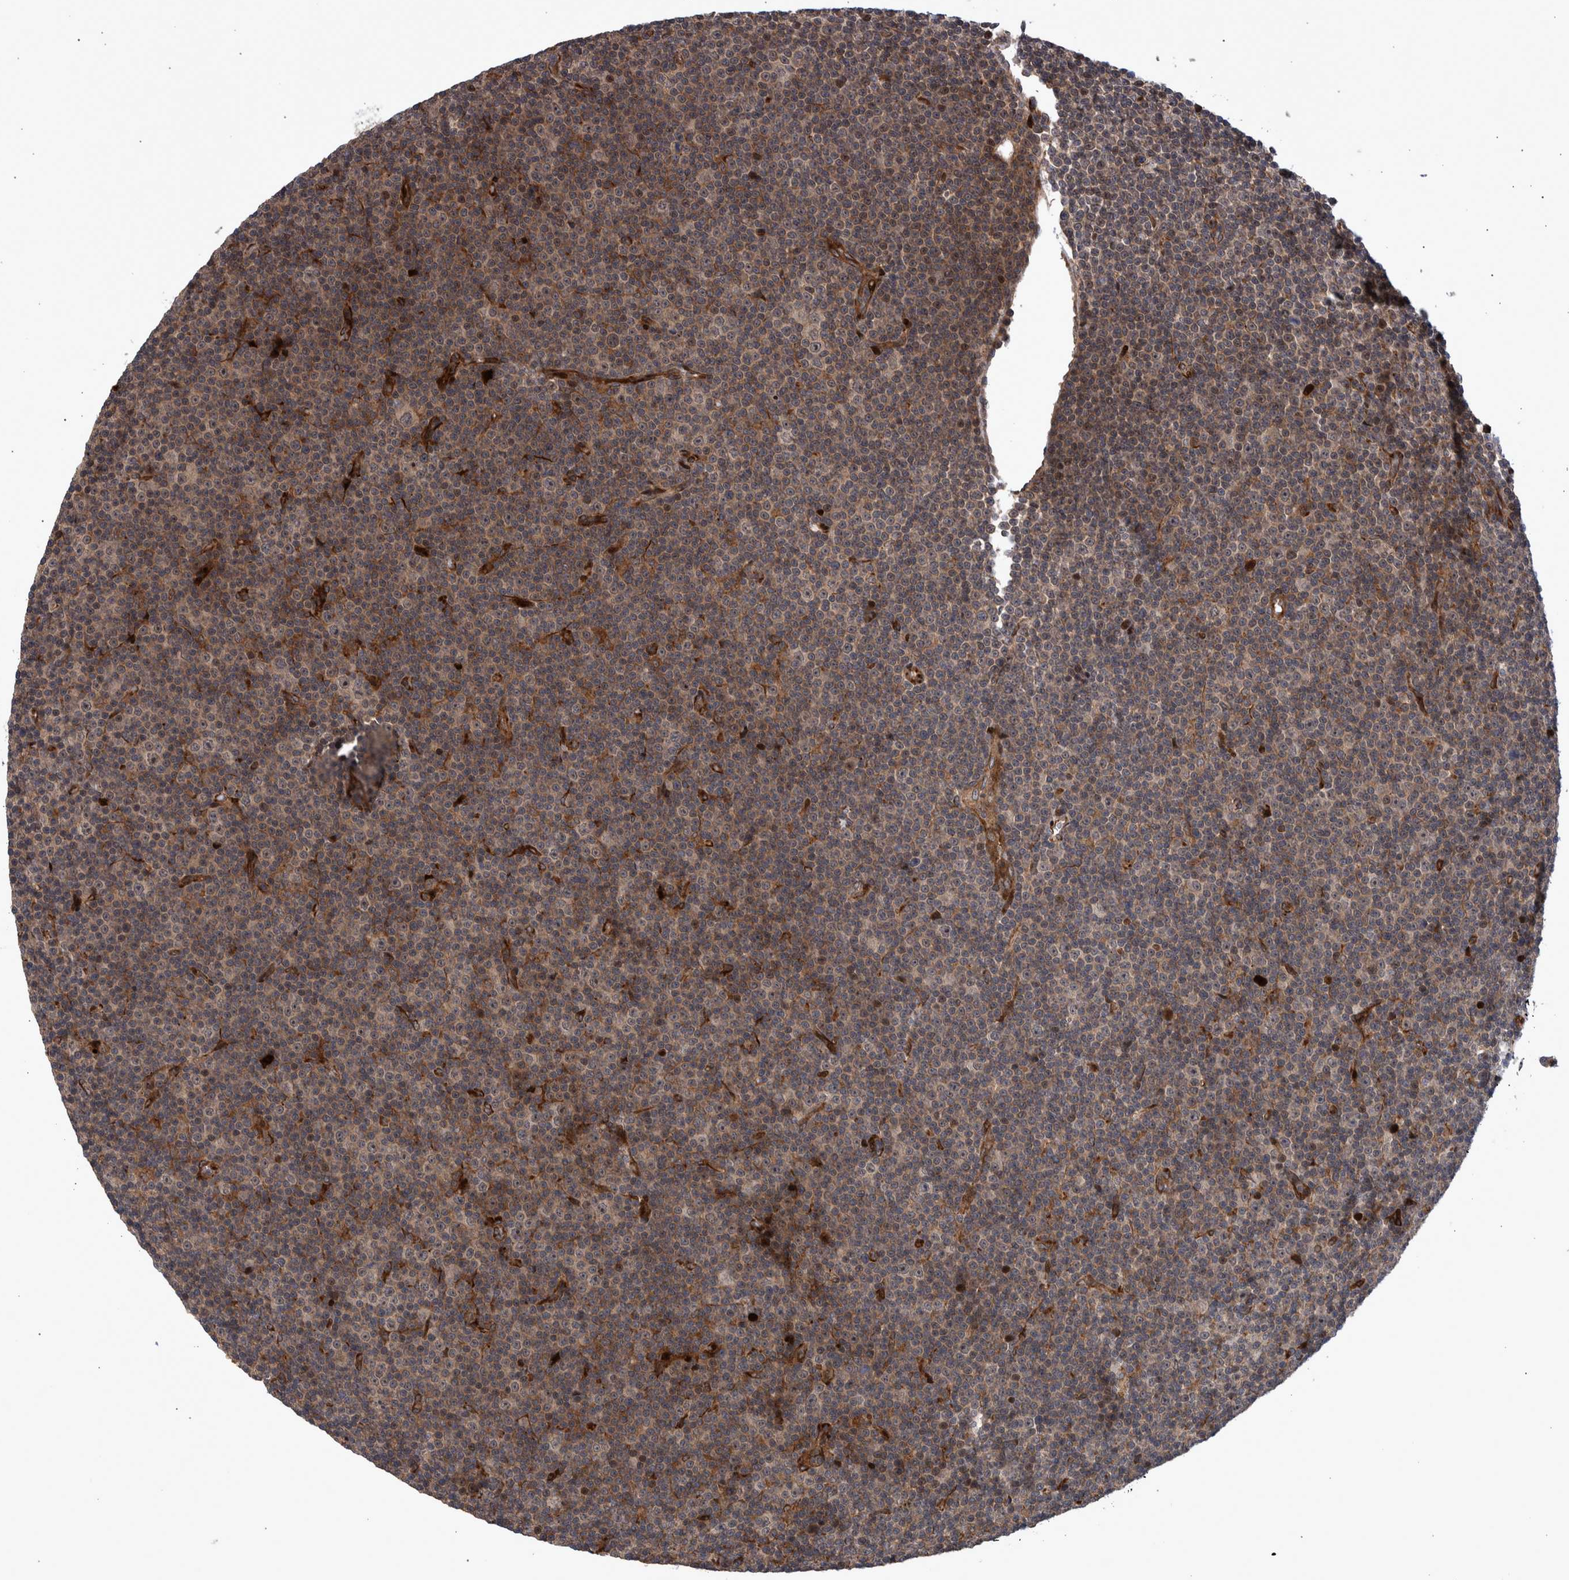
{"staining": {"intensity": "weak", "quantity": "<25%", "location": "cytoplasmic/membranous"}, "tissue": "lymphoma", "cell_type": "Tumor cells", "image_type": "cancer", "snomed": [{"axis": "morphology", "description": "Malignant lymphoma, non-Hodgkin's type, Low grade"}, {"axis": "topography", "description": "Lymph node"}], "caption": "A micrograph of human malignant lymphoma, non-Hodgkin's type (low-grade) is negative for staining in tumor cells.", "gene": "SHISA6", "patient": {"sex": "female", "age": 67}}